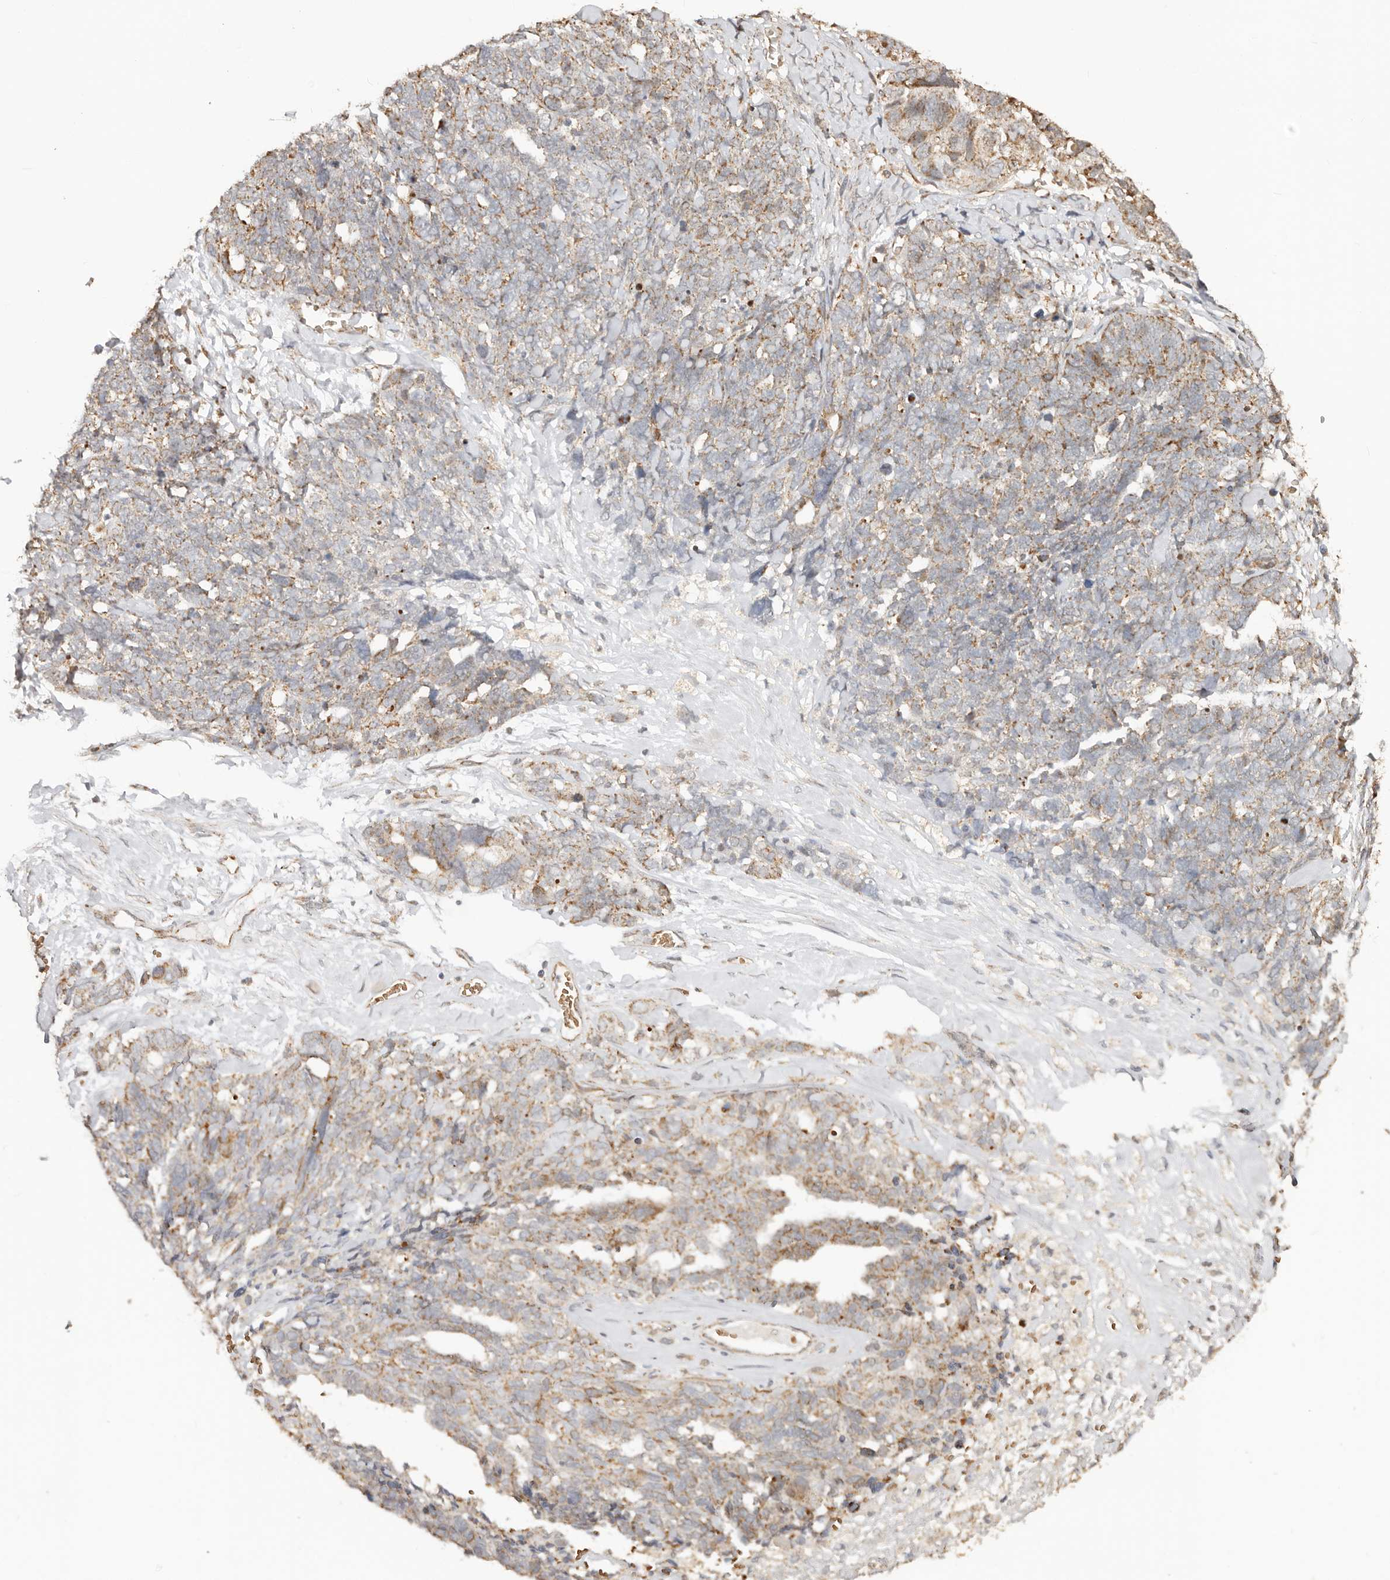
{"staining": {"intensity": "moderate", "quantity": ">75%", "location": "cytoplasmic/membranous"}, "tissue": "ovarian cancer", "cell_type": "Tumor cells", "image_type": "cancer", "snomed": [{"axis": "morphology", "description": "Cystadenocarcinoma, serous, NOS"}, {"axis": "topography", "description": "Ovary"}], "caption": "A brown stain shows moderate cytoplasmic/membranous expression of a protein in ovarian cancer tumor cells. The staining is performed using DAB (3,3'-diaminobenzidine) brown chromogen to label protein expression. The nuclei are counter-stained blue using hematoxylin.", "gene": "NDUFB11", "patient": {"sex": "female", "age": 79}}